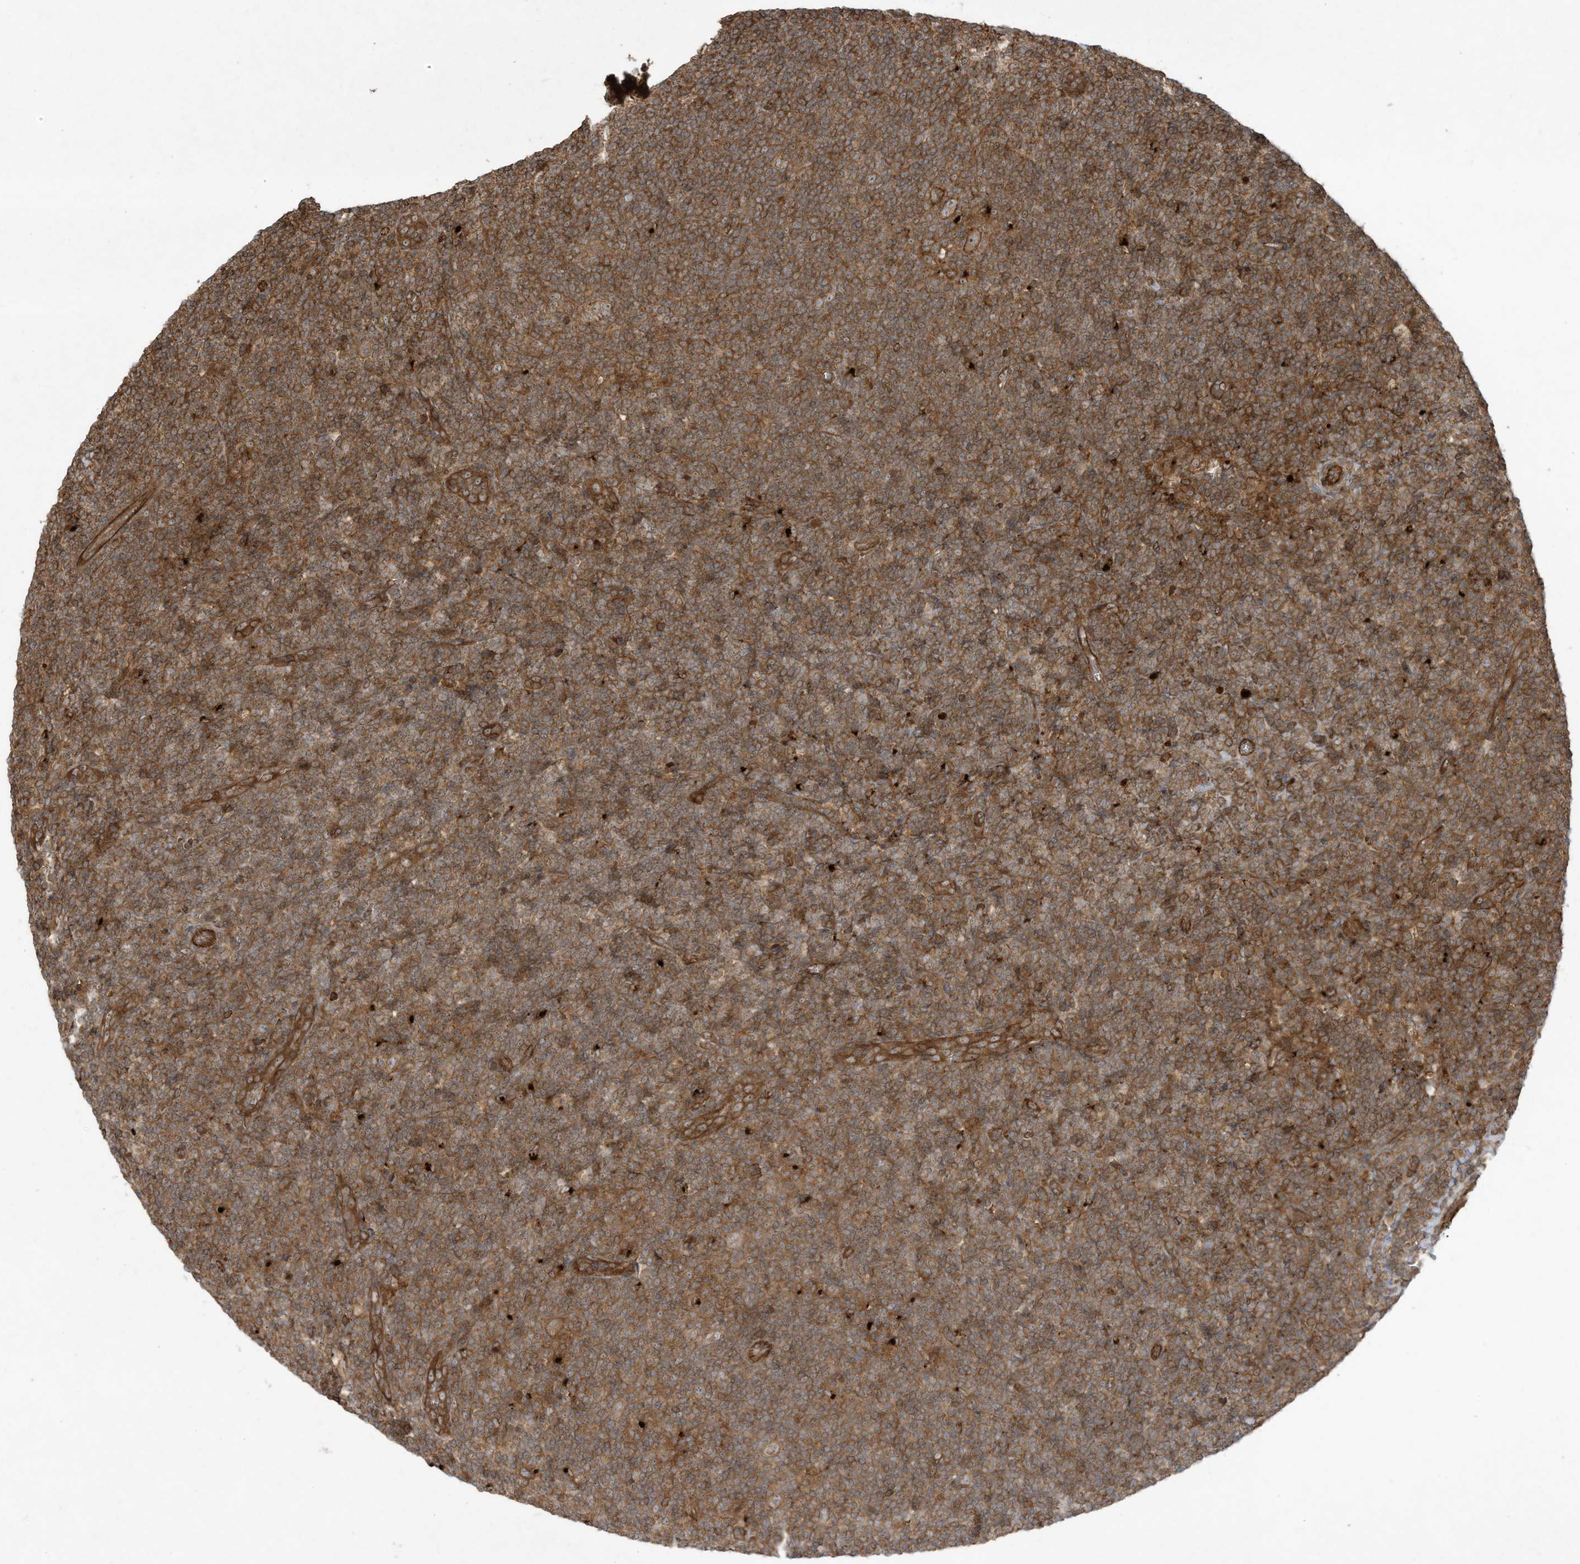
{"staining": {"intensity": "moderate", "quantity": ">75%", "location": "cytoplasmic/membranous"}, "tissue": "lymphoma", "cell_type": "Tumor cells", "image_type": "cancer", "snomed": [{"axis": "morphology", "description": "Hodgkin's disease, NOS"}, {"axis": "topography", "description": "Lymph node"}], "caption": "Protein staining of lymphoma tissue shows moderate cytoplasmic/membranous positivity in about >75% of tumor cells. Using DAB (3,3'-diaminobenzidine) (brown) and hematoxylin (blue) stains, captured at high magnification using brightfield microscopy.", "gene": "DDIT4", "patient": {"sex": "female", "age": 57}}